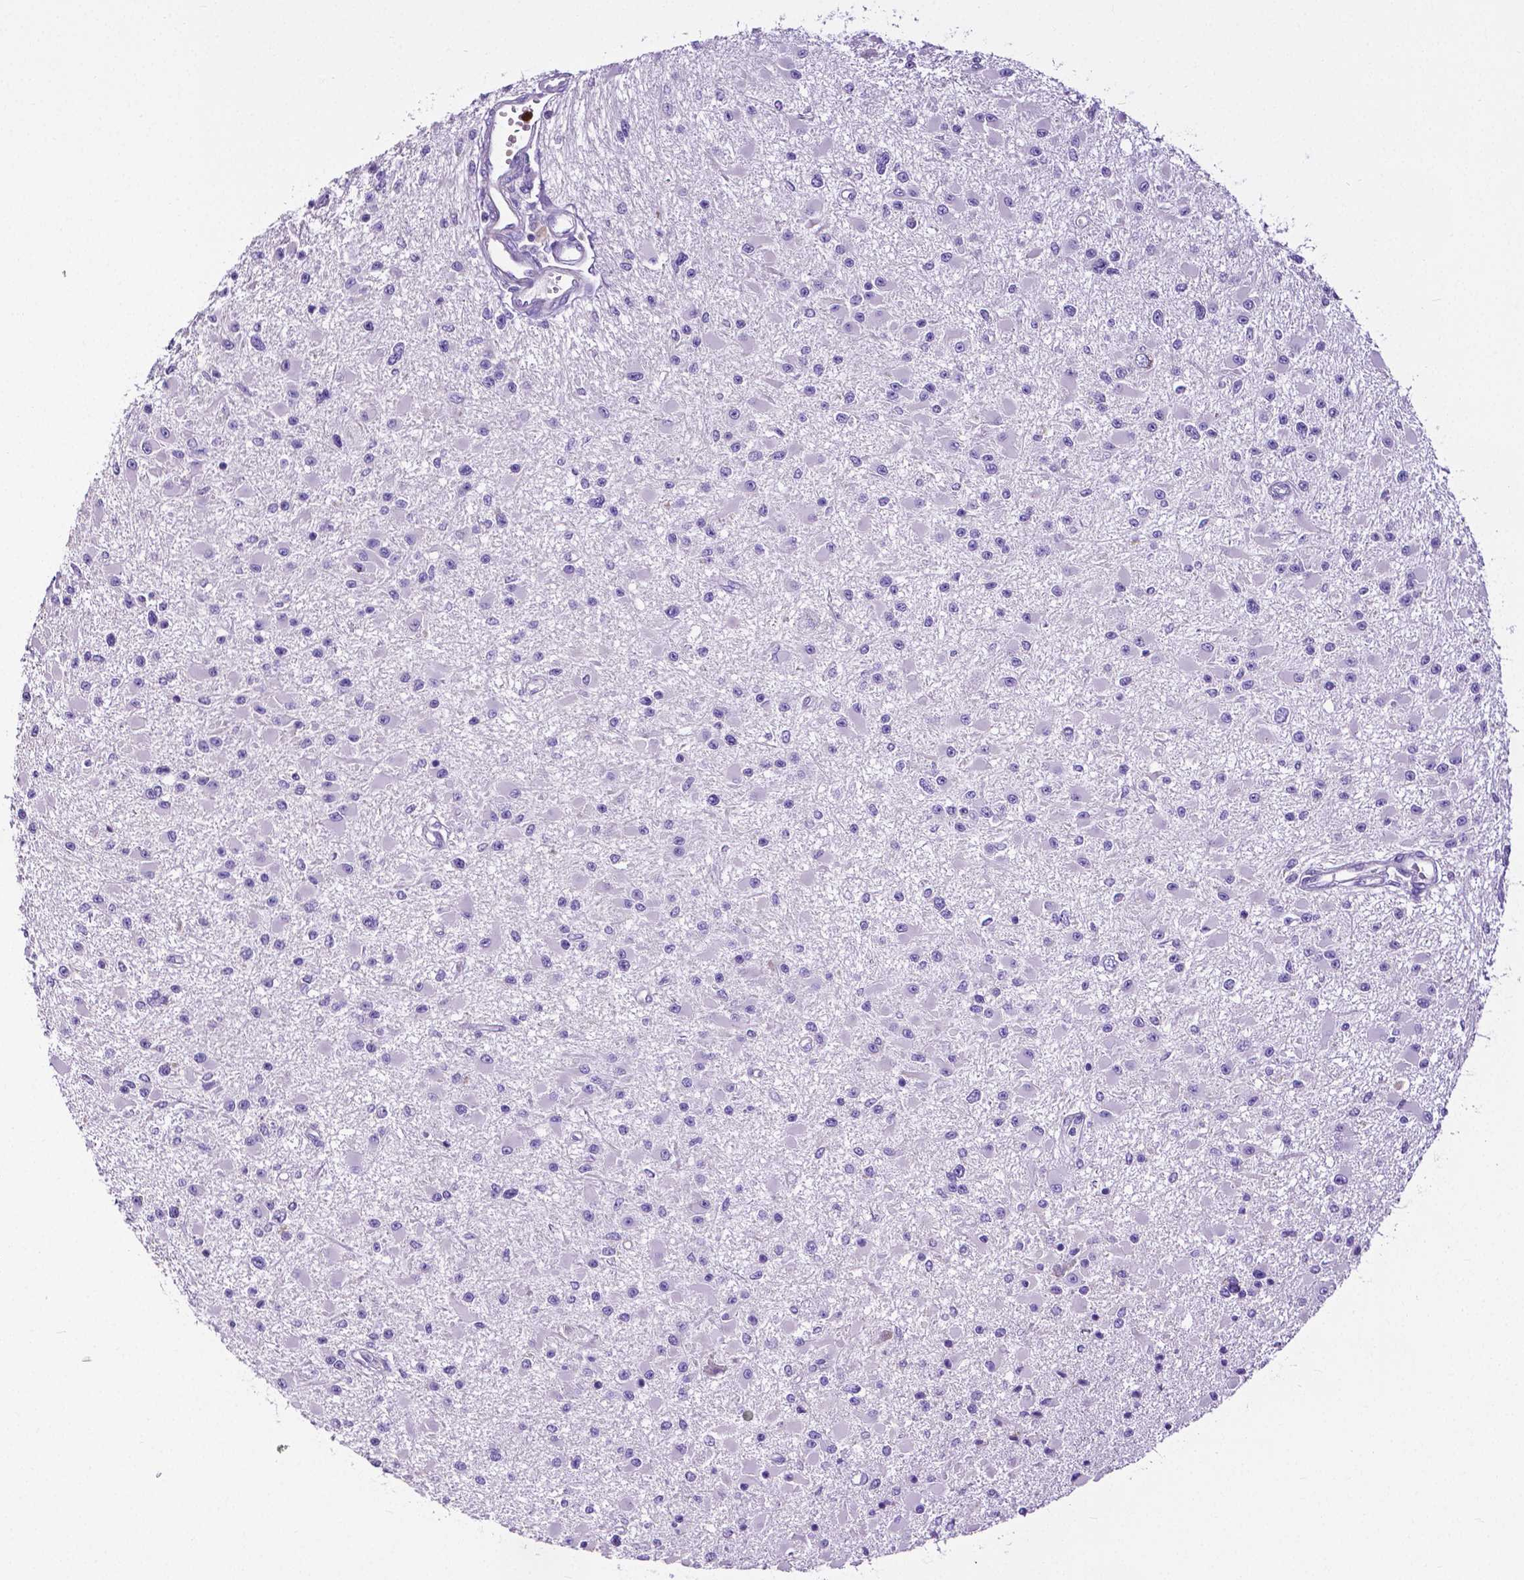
{"staining": {"intensity": "negative", "quantity": "none", "location": "none"}, "tissue": "glioma", "cell_type": "Tumor cells", "image_type": "cancer", "snomed": [{"axis": "morphology", "description": "Glioma, malignant, High grade"}, {"axis": "topography", "description": "Brain"}], "caption": "An image of glioma stained for a protein reveals no brown staining in tumor cells.", "gene": "MMP9", "patient": {"sex": "male", "age": 54}}